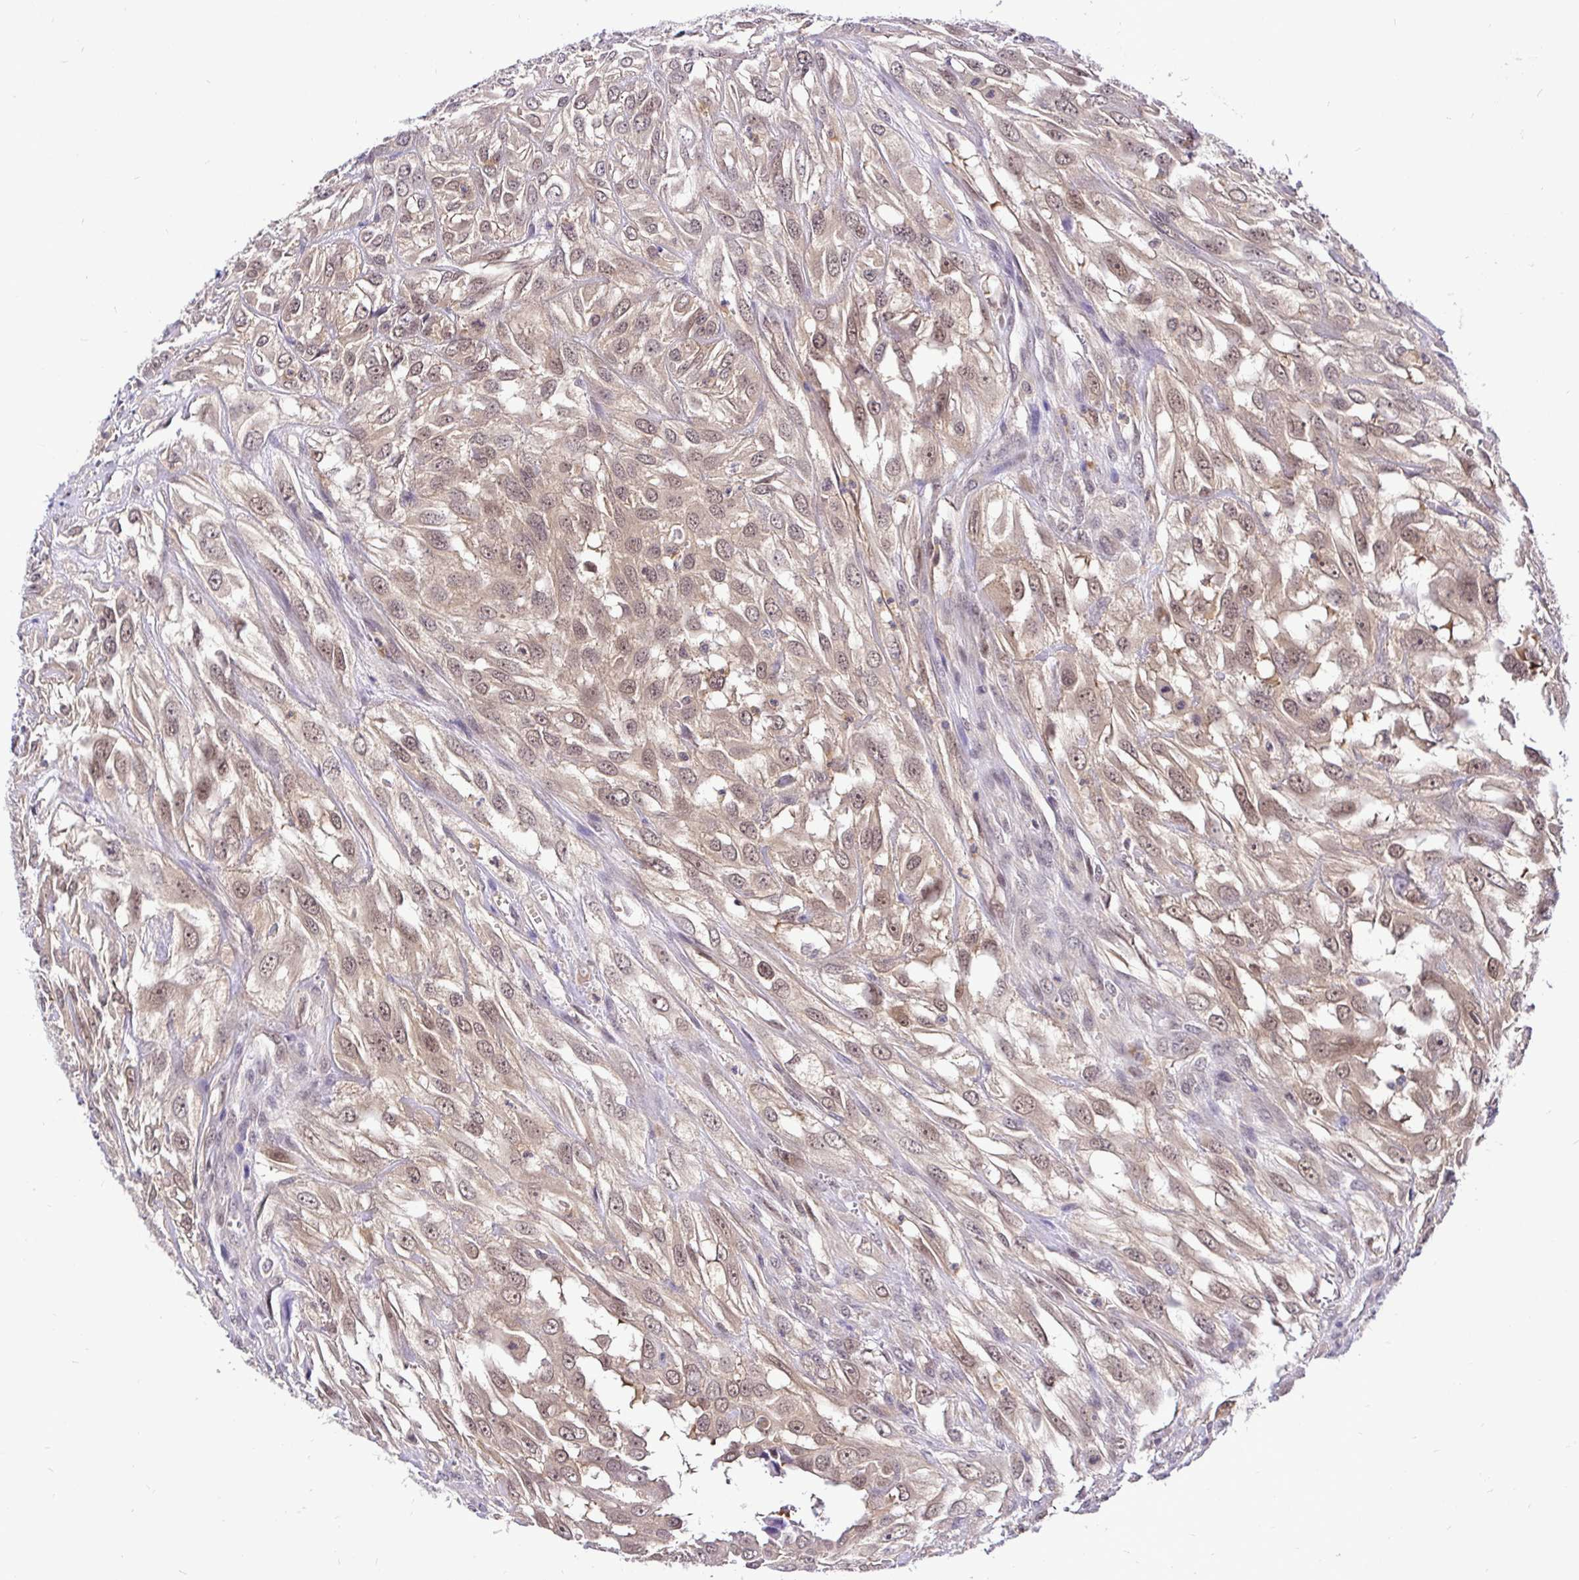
{"staining": {"intensity": "weak", "quantity": ">75%", "location": "cytoplasmic/membranous,nuclear"}, "tissue": "urothelial cancer", "cell_type": "Tumor cells", "image_type": "cancer", "snomed": [{"axis": "morphology", "description": "Urothelial carcinoma, High grade"}, {"axis": "topography", "description": "Urinary bladder"}], "caption": "A low amount of weak cytoplasmic/membranous and nuclear staining is present in about >75% of tumor cells in urothelial cancer tissue.", "gene": "UBE2M", "patient": {"sex": "male", "age": 67}}